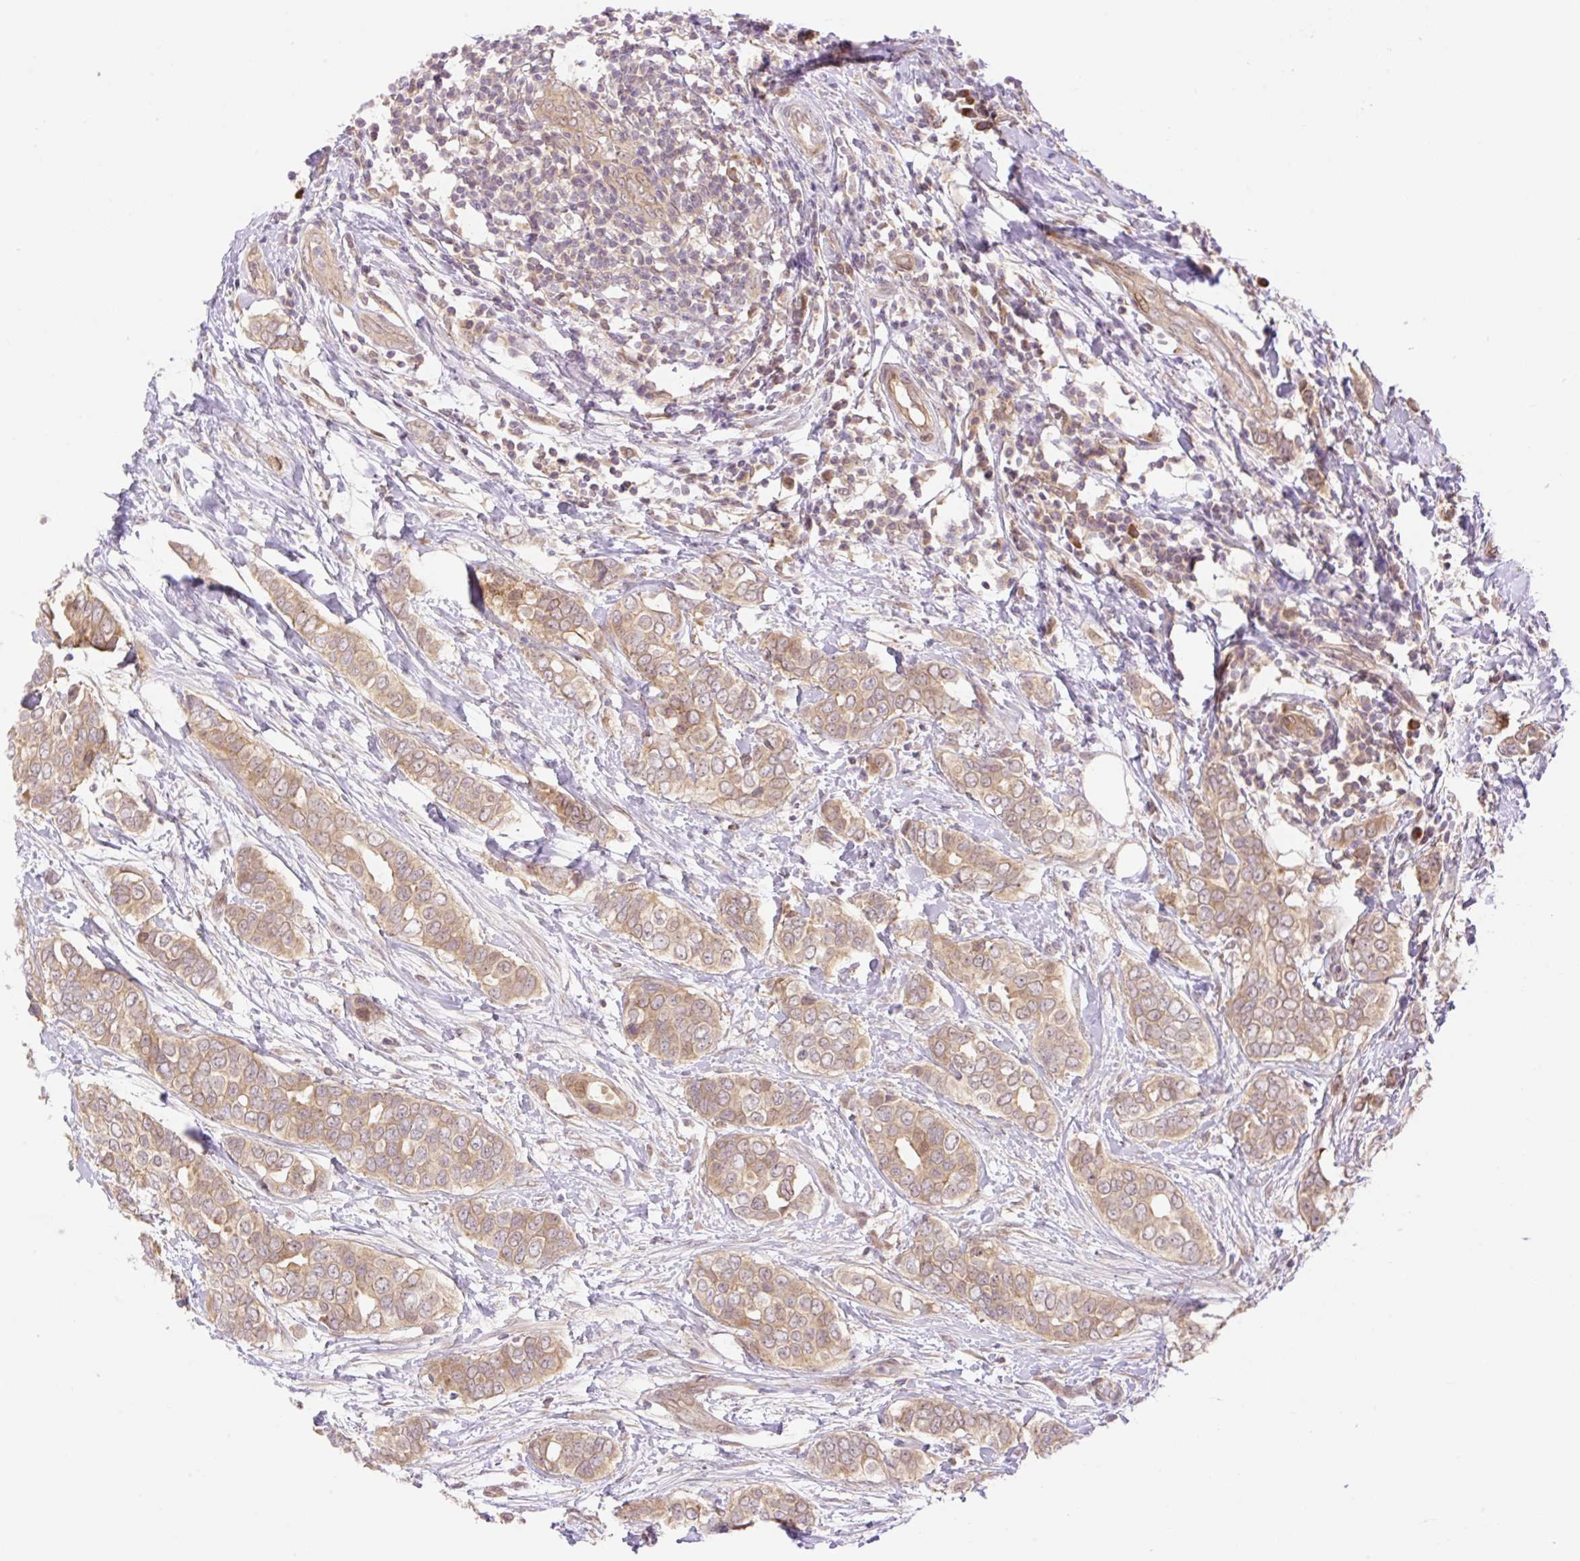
{"staining": {"intensity": "moderate", "quantity": ">75%", "location": "cytoplasmic/membranous,nuclear"}, "tissue": "breast cancer", "cell_type": "Tumor cells", "image_type": "cancer", "snomed": [{"axis": "morphology", "description": "Lobular carcinoma"}, {"axis": "topography", "description": "Breast"}], "caption": "A histopathology image of human breast lobular carcinoma stained for a protein demonstrates moderate cytoplasmic/membranous and nuclear brown staining in tumor cells.", "gene": "VPS25", "patient": {"sex": "female", "age": 51}}